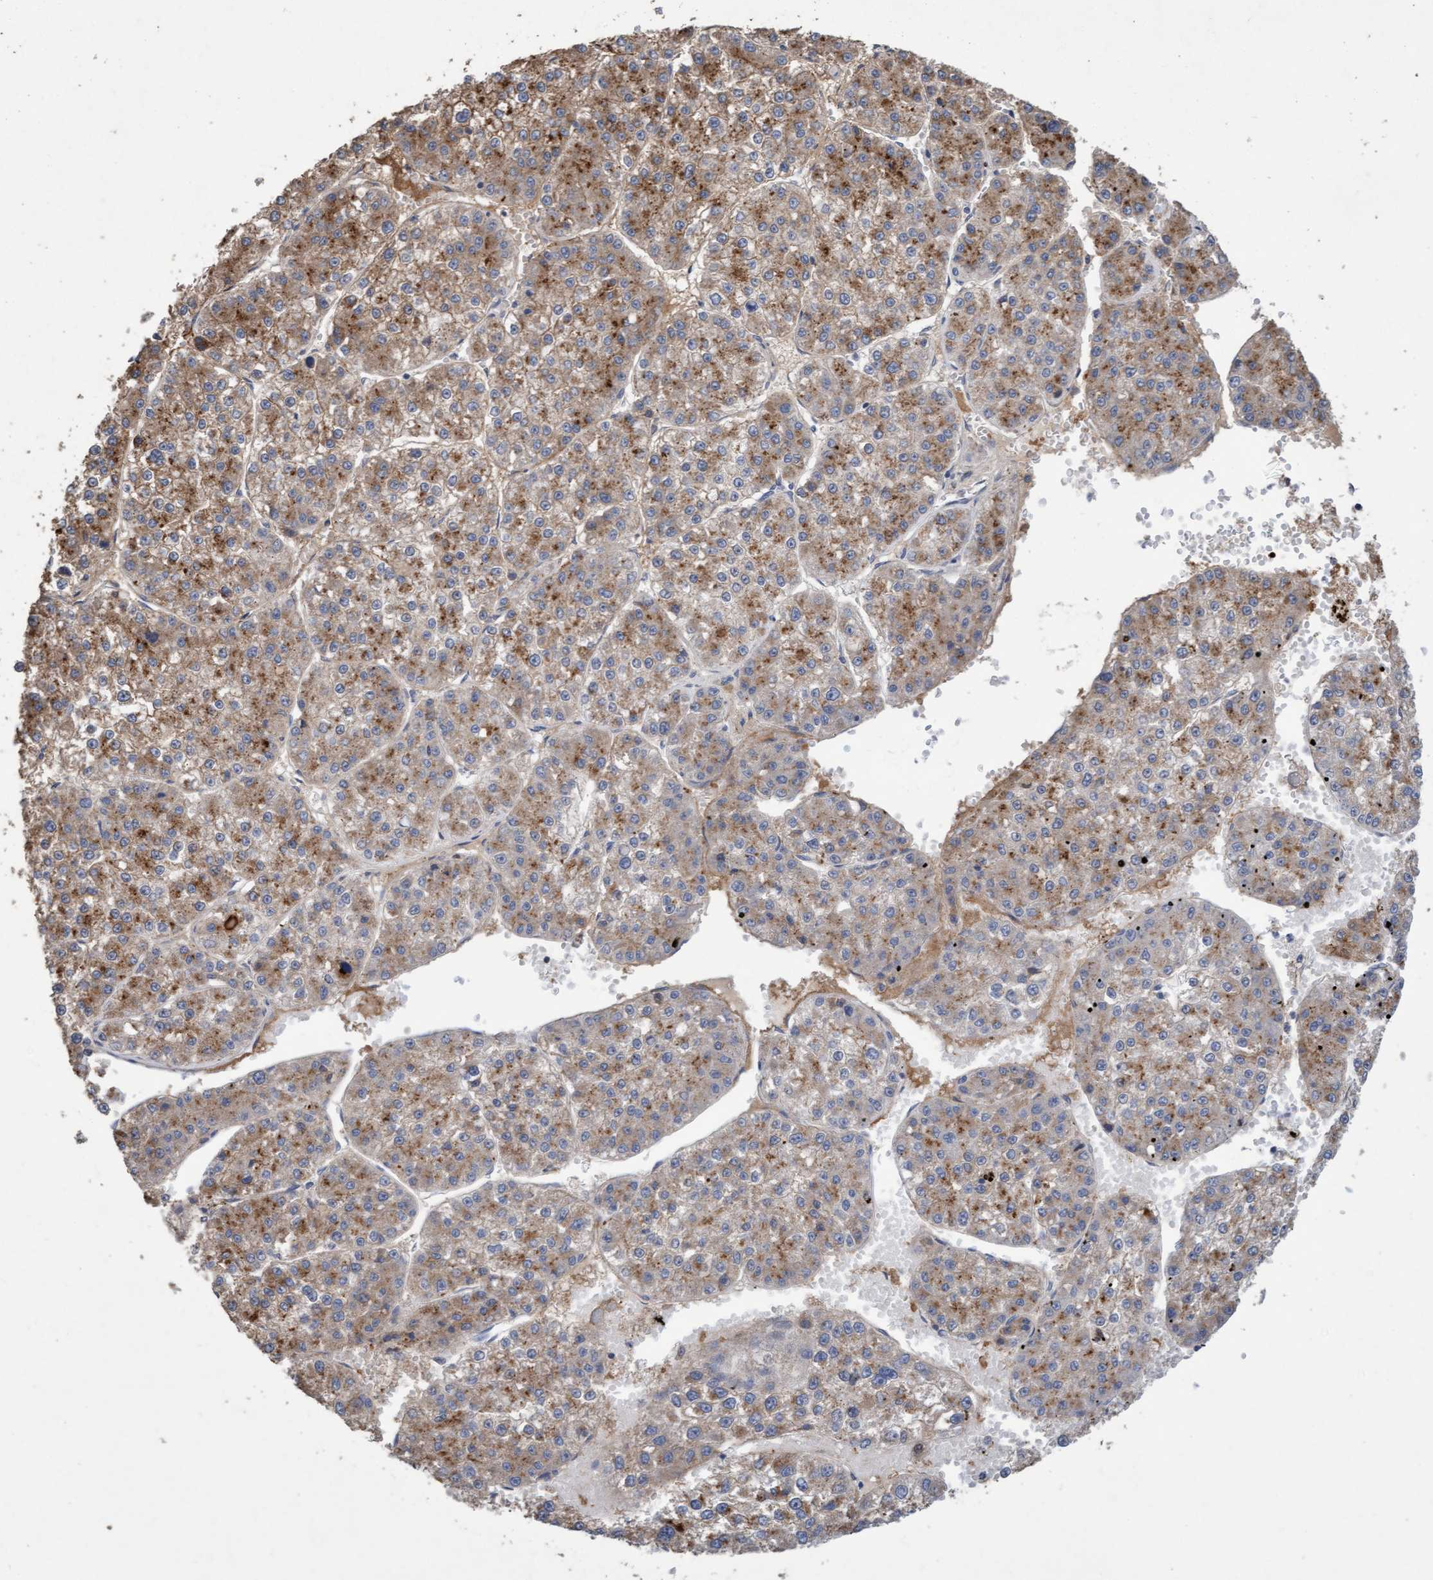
{"staining": {"intensity": "weak", "quantity": ">75%", "location": "cytoplasmic/membranous"}, "tissue": "liver cancer", "cell_type": "Tumor cells", "image_type": "cancer", "snomed": [{"axis": "morphology", "description": "Carcinoma, Hepatocellular, NOS"}, {"axis": "topography", "description": "Liver"}], "caption": "A micrograph of liver cancer (hepatocellular carcinoma) stained for a protein reveals weak cytoplasmic/membranous brown staining in tumor cells.", "gene": "DDHD2", "patient": {"sex": "female", "age": 73}}